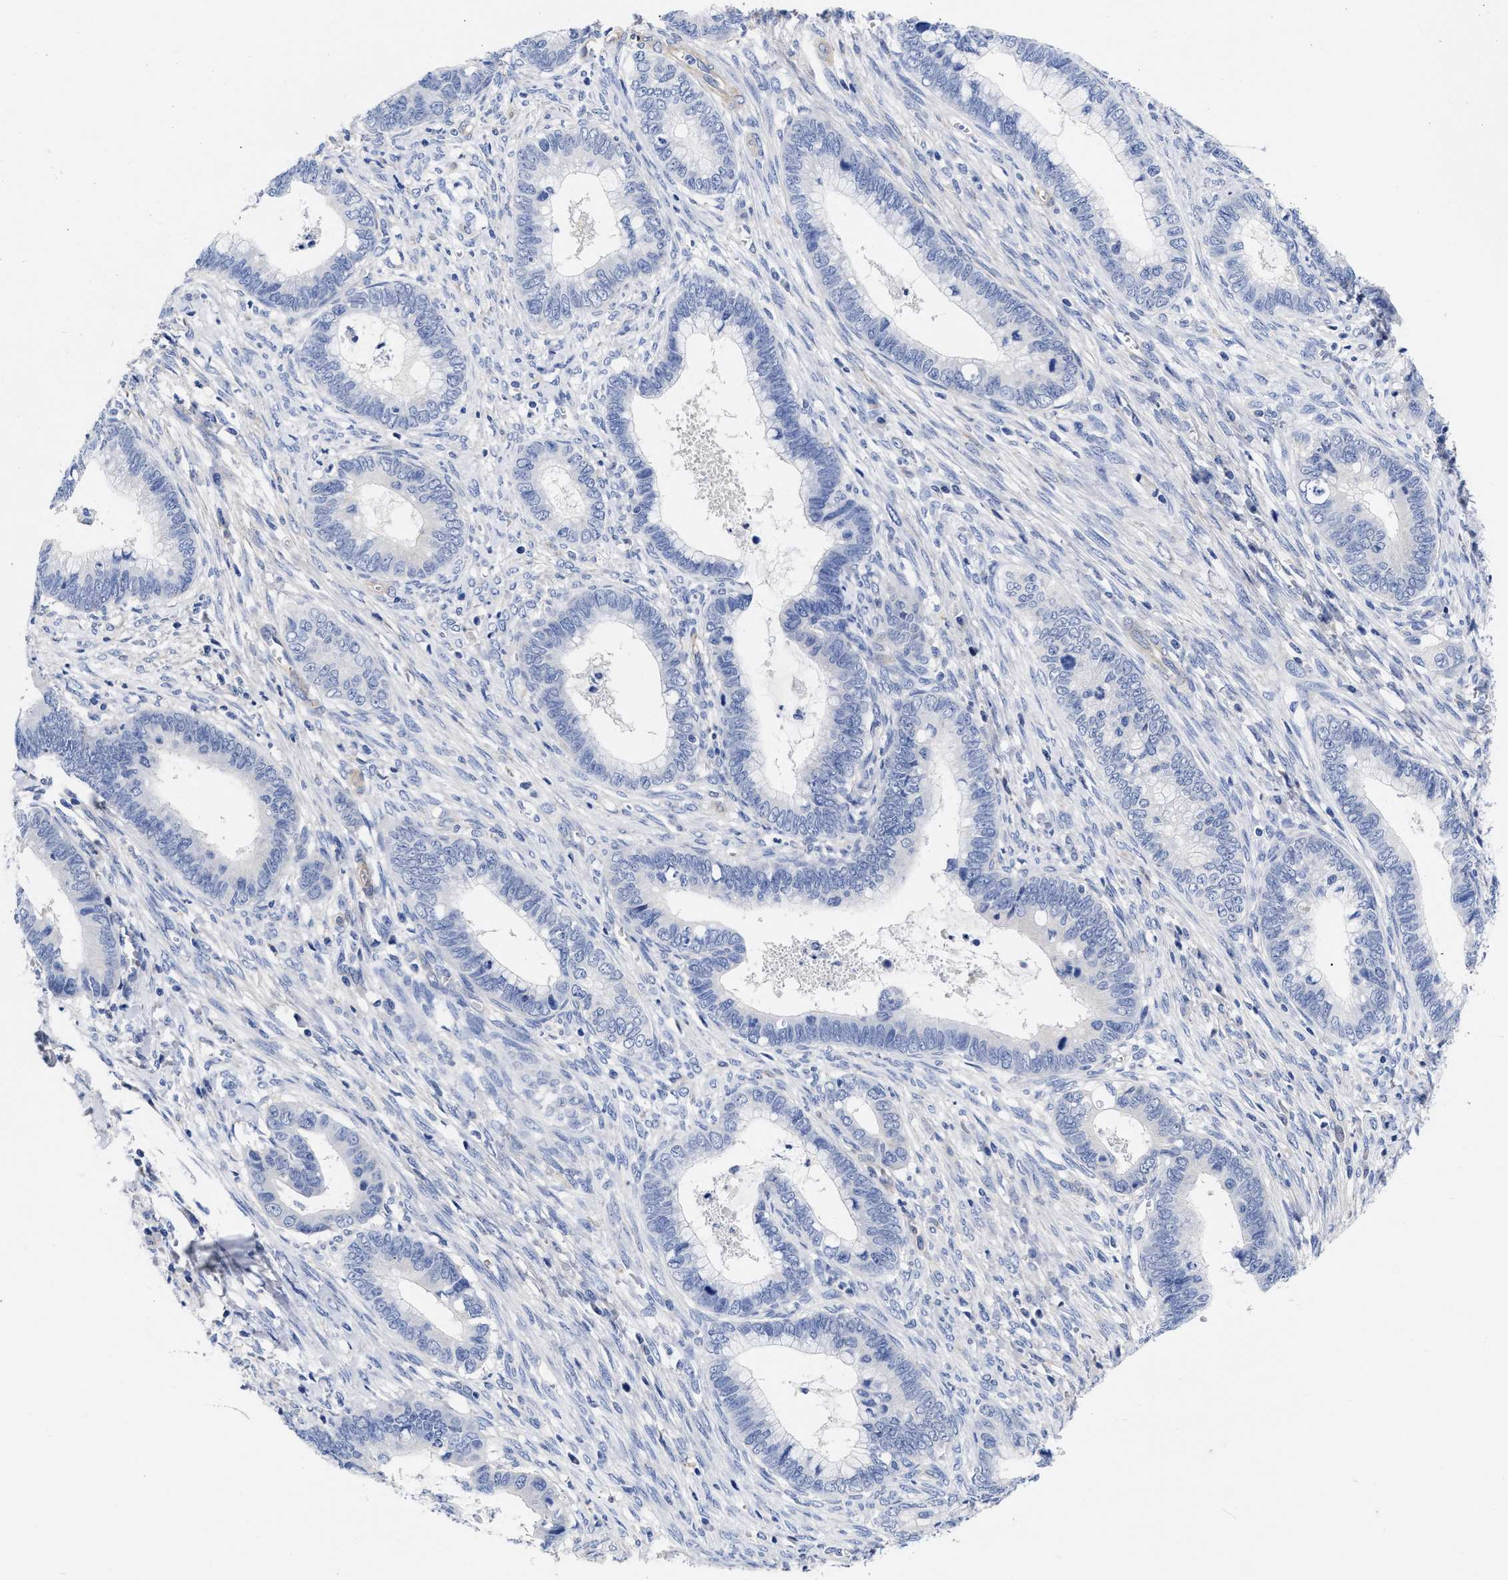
{"staining": {"intensity": "negative", "quantity": "none", "location": "none"}, "tissue": "cervical cancer", "cell_type": "Tumor cells", "image_type": "cancer", "snomed": [{"axis": "morphology", "description": "Adenocarcinoma, NOS"}, {"axis": "topography", "description": "Cervix"}], "caption": "Protein analysis of cervical cancer reveals no significant expression in tumor cells.", "gene": "IRAG2", "patient": {"sex": "female", "age": 44}}